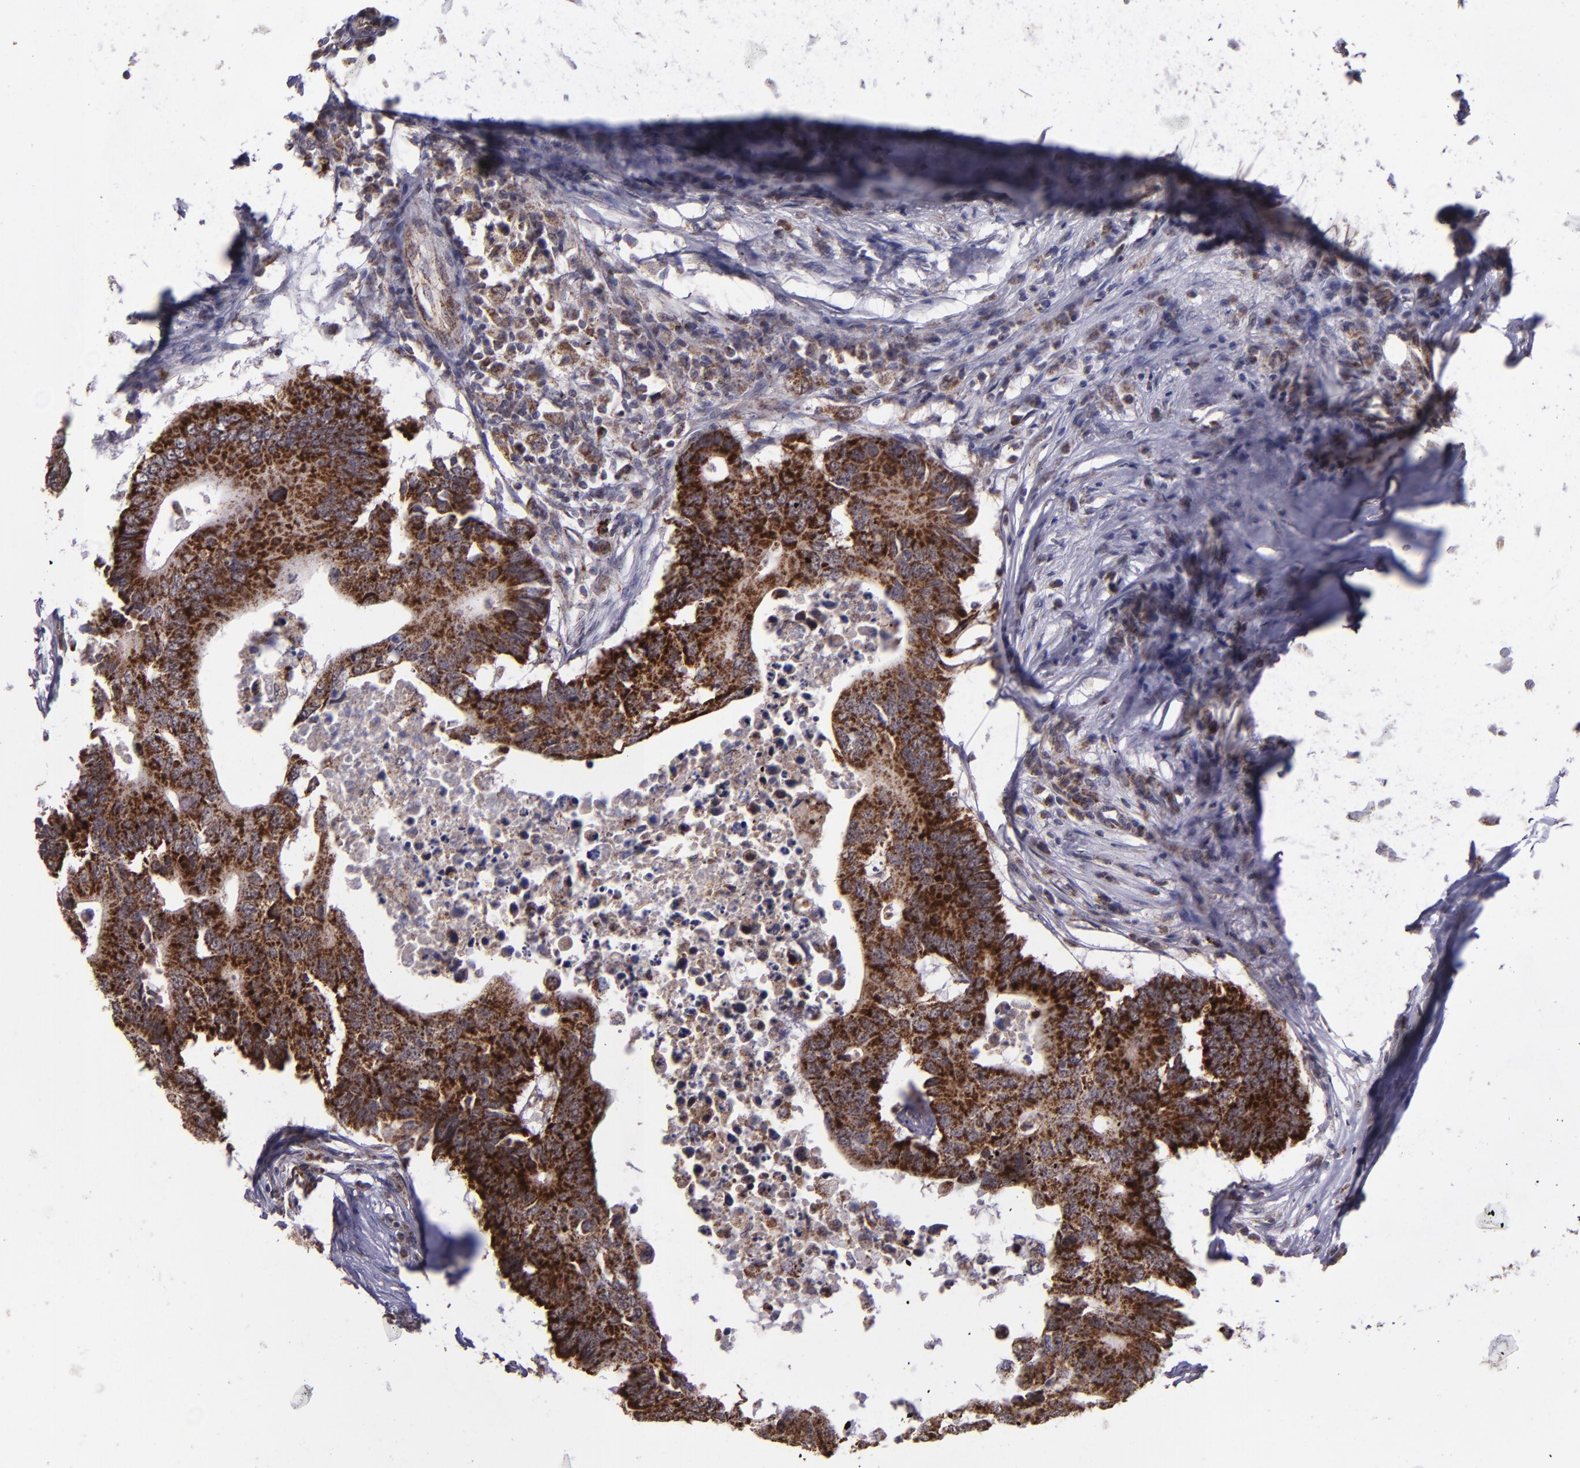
{"staining": {"intensity": "strong", "quantity": ">75%", "location": "cytoplasmic/membranous"}, "tissue": "colorectal cancer", "cell_type": "Tumor cells", "image_type": "cancer", "snomed": [{"axis": "morphology", "description": "Adenocarcinoma, NOS"}, {"axis": "topography", "description": "Colon"}], "caption": "Adenocarcinoma (colorectal) stained with a brown dye demonstrates strong cytoplasmic/membranous positive positivity in about >75% of tumor cells.", "gene": "LONP1", "patient": {"sex": "male", "age": 71}}